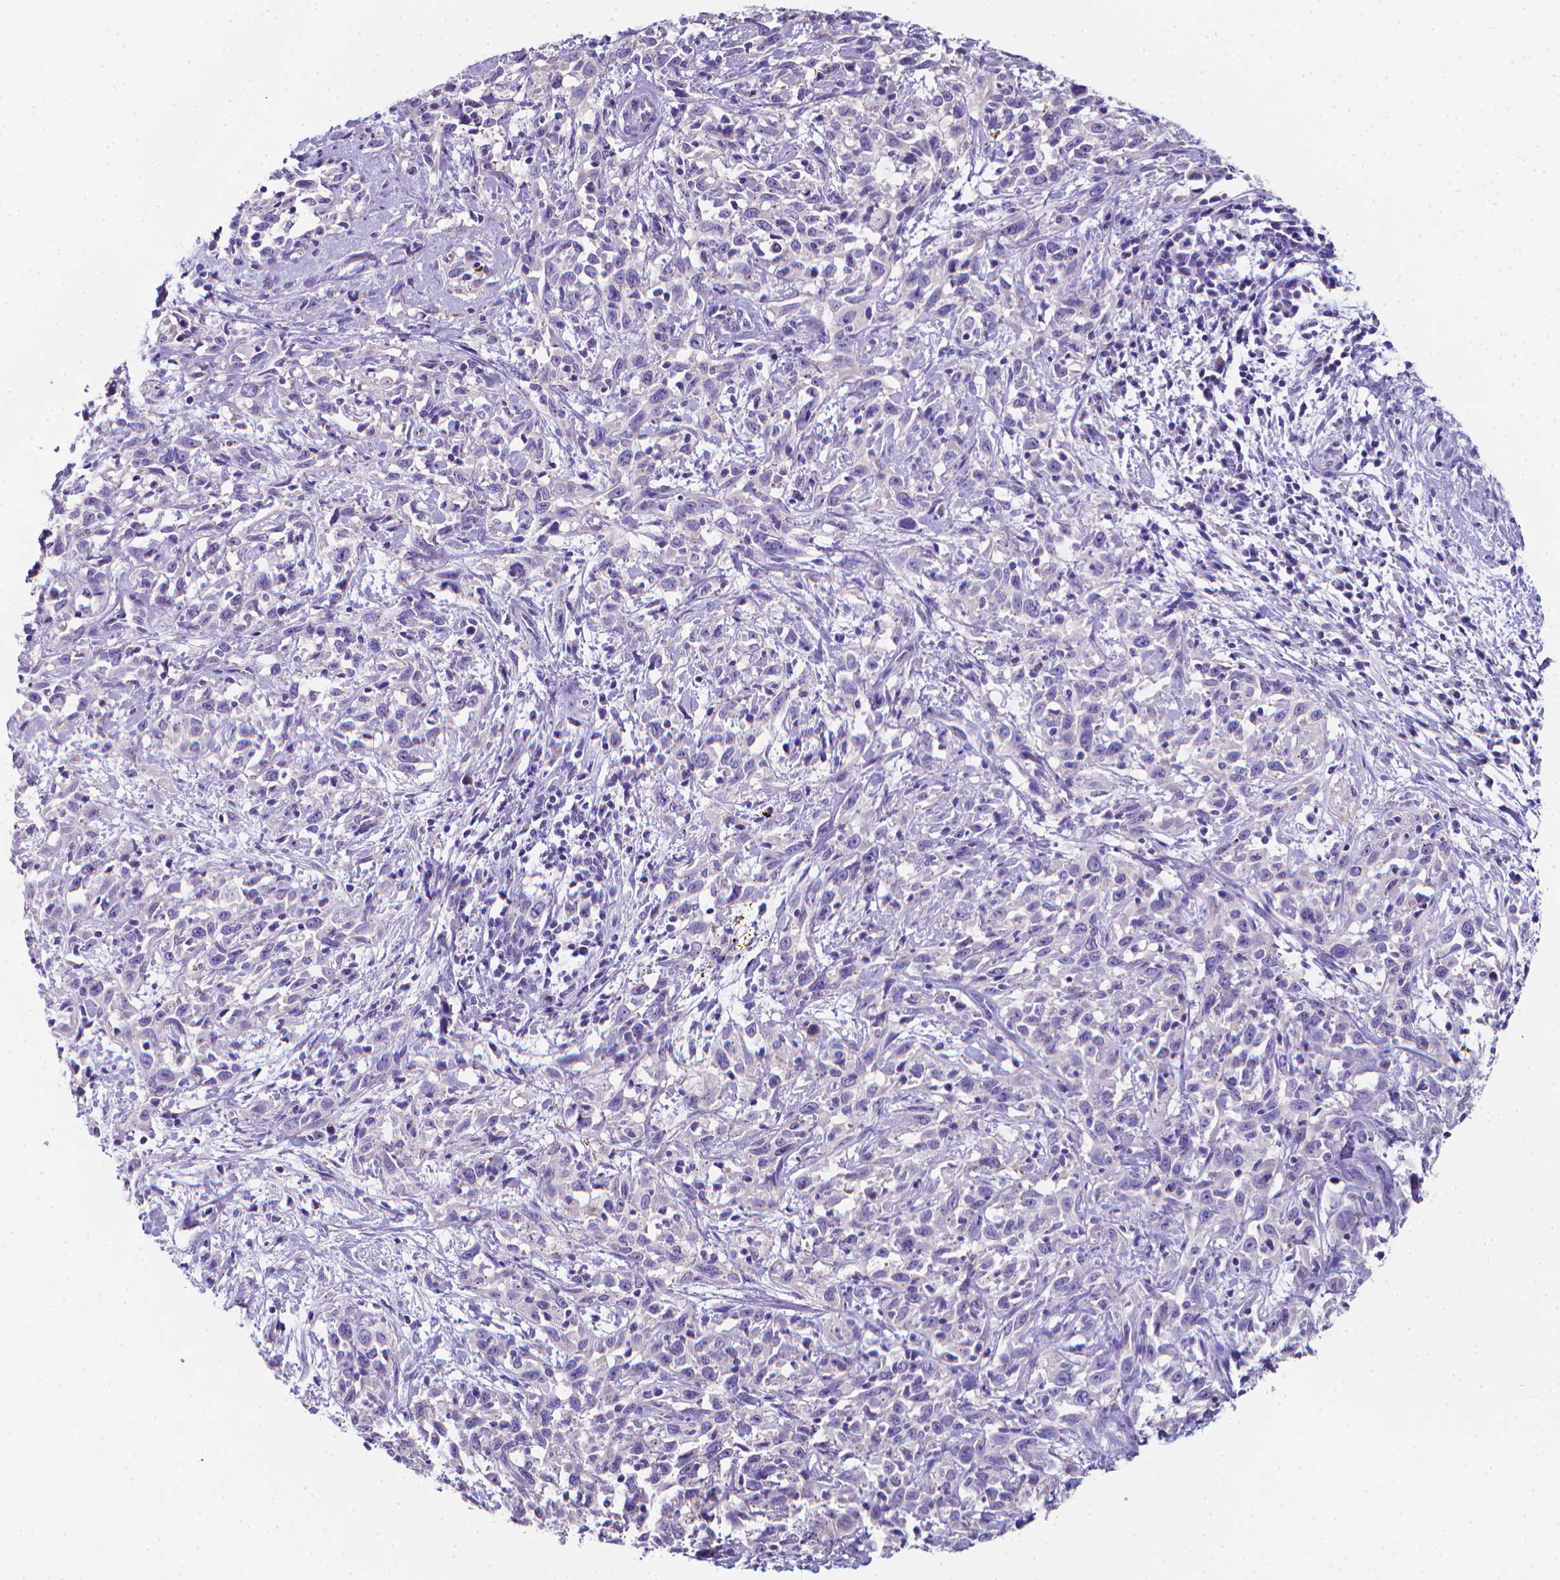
{"staining": {"intensity": "negative", "quantity": "none", "location": "none"}, "tissue": "cervical cancer", "cell_type": "Tumor cells", "image_type": "cancer", "snomed": [{"axis": "morphology", "description": "Adenocarcinoma, NOS"}, {"axis": "topography", "description": "Cervix"}], "caption": "Cervical adenocarcinoma was stained to show a protein in brown. There is no significant staining in tumor cells. Brightfield microscopy of IHC stained with DAB (3,3'-diaminobenzidine) (brown) and hematoxylin (blue), captured at high magnification.", "gene": "LRRC73", "patient": {"sex": "female", "age": 40}}